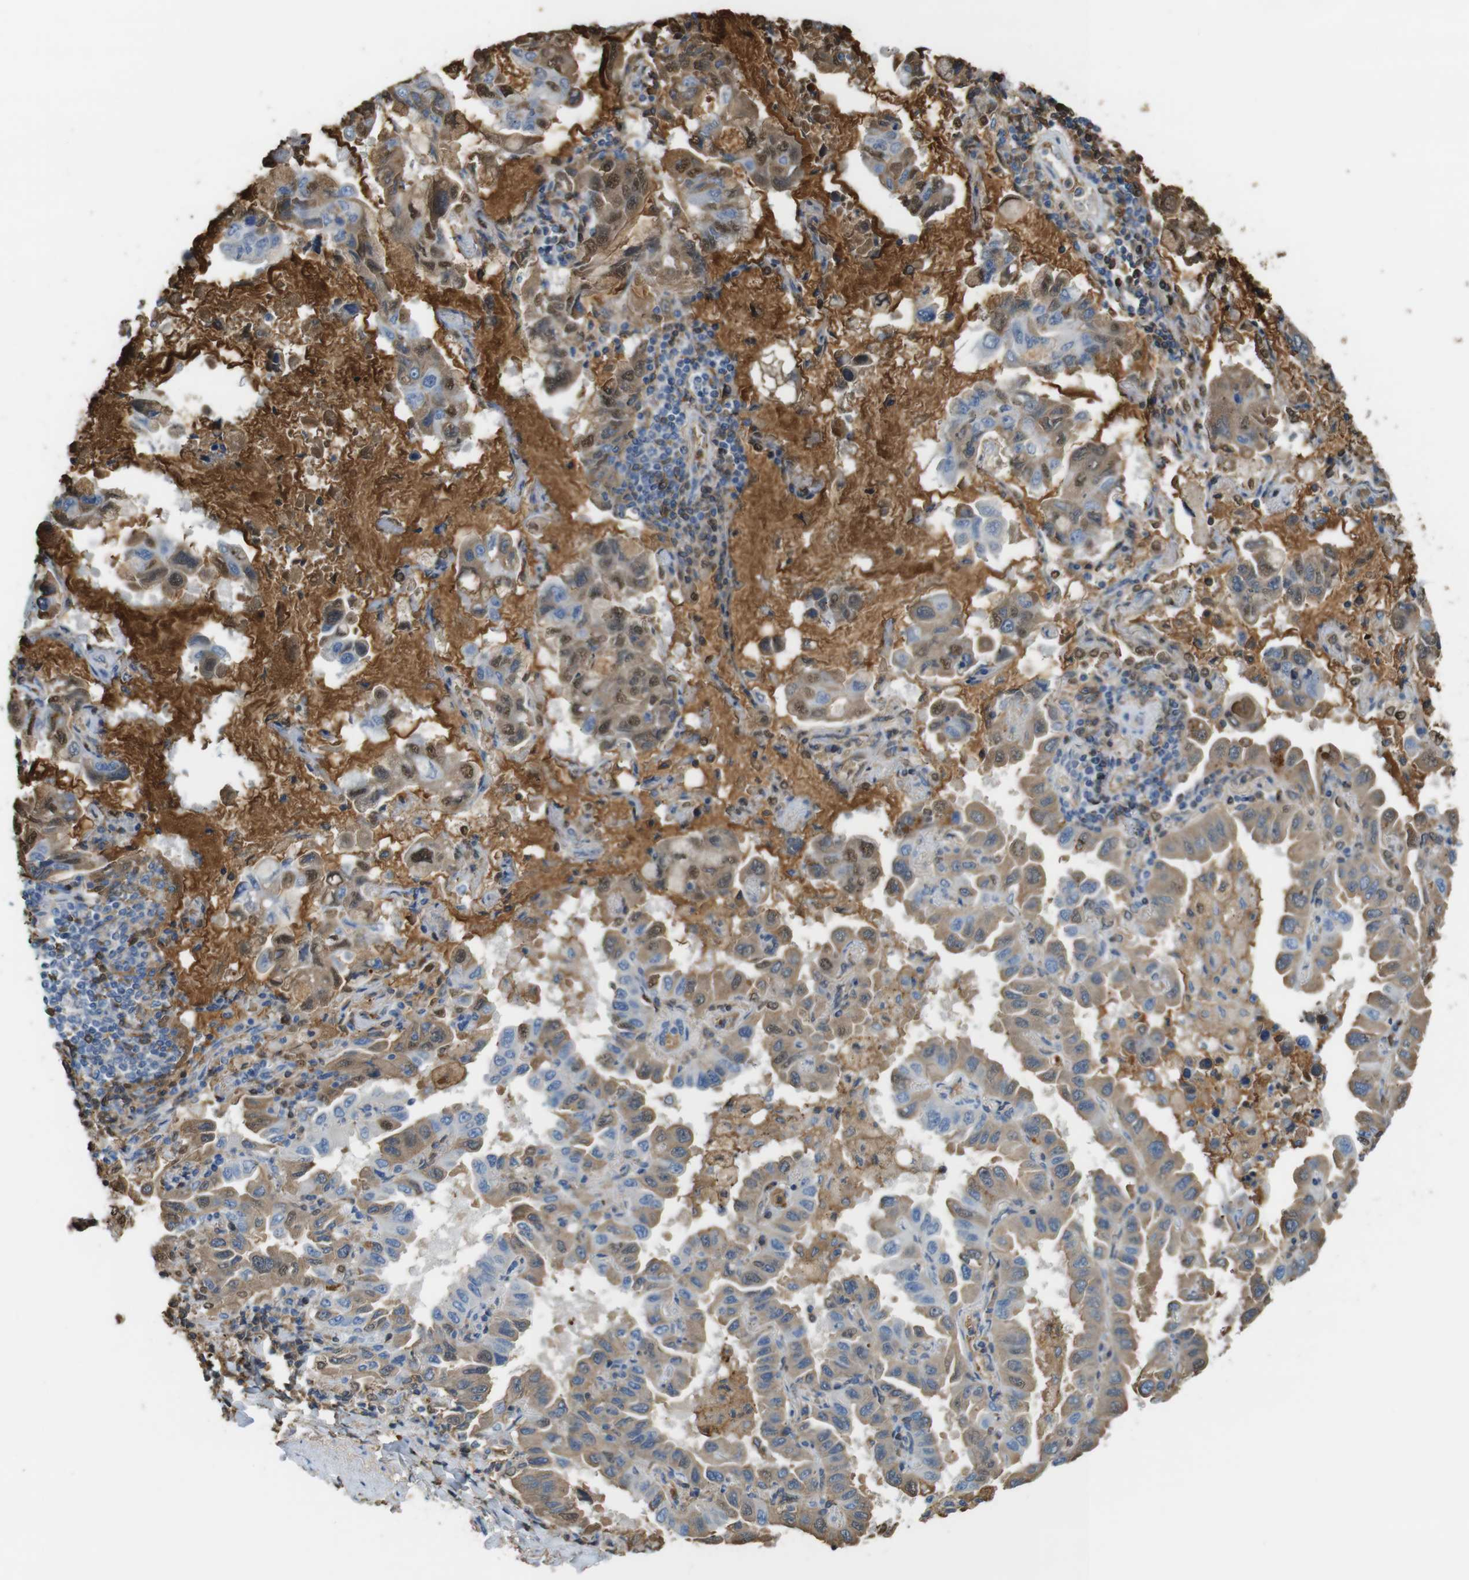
{"staining": {"intensity": "moderate", "quantity": "25%-75%", "location": "cytoplasmic/membranous,nuclear"}, "tissue": "lung cancer", "cell_type": "Tumor cells", "image_type": "cancer", "snomed": [{"axis": "morphology", "description": "Adenocarcinoma, NOS"}, {"axis": "topography", "description": "Lung"}], "caption": "Moderate cytoplasmic/membranous and nuclear protein staining is appreciated in approximately 25%-75% of tumor cells in lung cancer.", "gene": "LTBP4", "patient": {"sex": "male", "age": 64}}